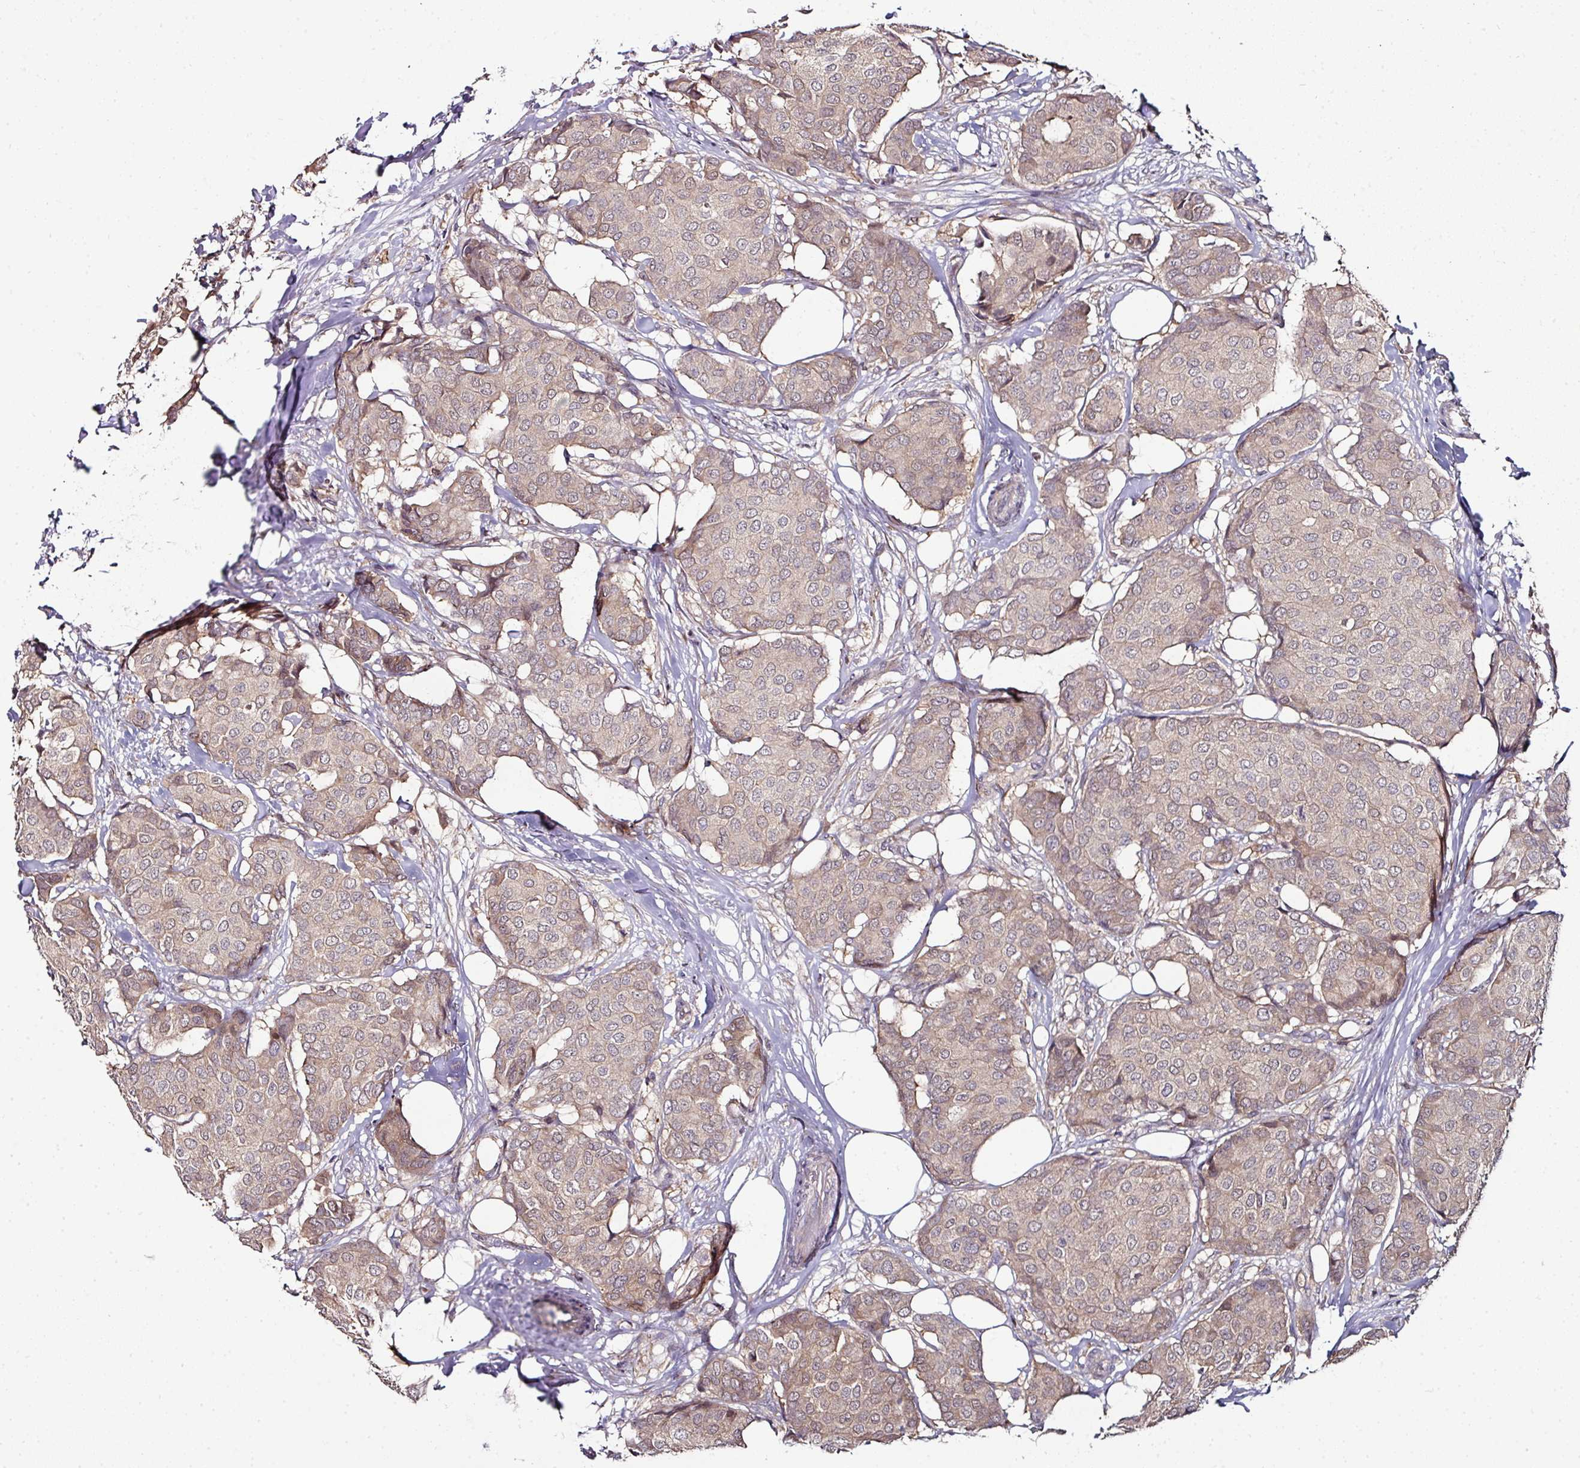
{"staining": {"intensity": "weak", "quantity": "25%-75%", "location": "cytoplasmic/membranous"}, "tissue": "breast cancer", "cell_type": "Tumor cells", "image_type": "cancer", "snomed": [{"axis": "morphology", "description": "Duct carcinoma"}, {"axis": "topography", "description": "Breast"}], "caption": "Invasive ductal carcinoma (breast) was stained to show a protein in brown. There is low levels of weak cytoplasmic/membranous staining in about 25%-75% of tumor cells. (brown staining indicates protein expression, while blue staining denotes nuclei).", "gene": "CTDSP2", "patient": {"sex": "female", "age": 75}}